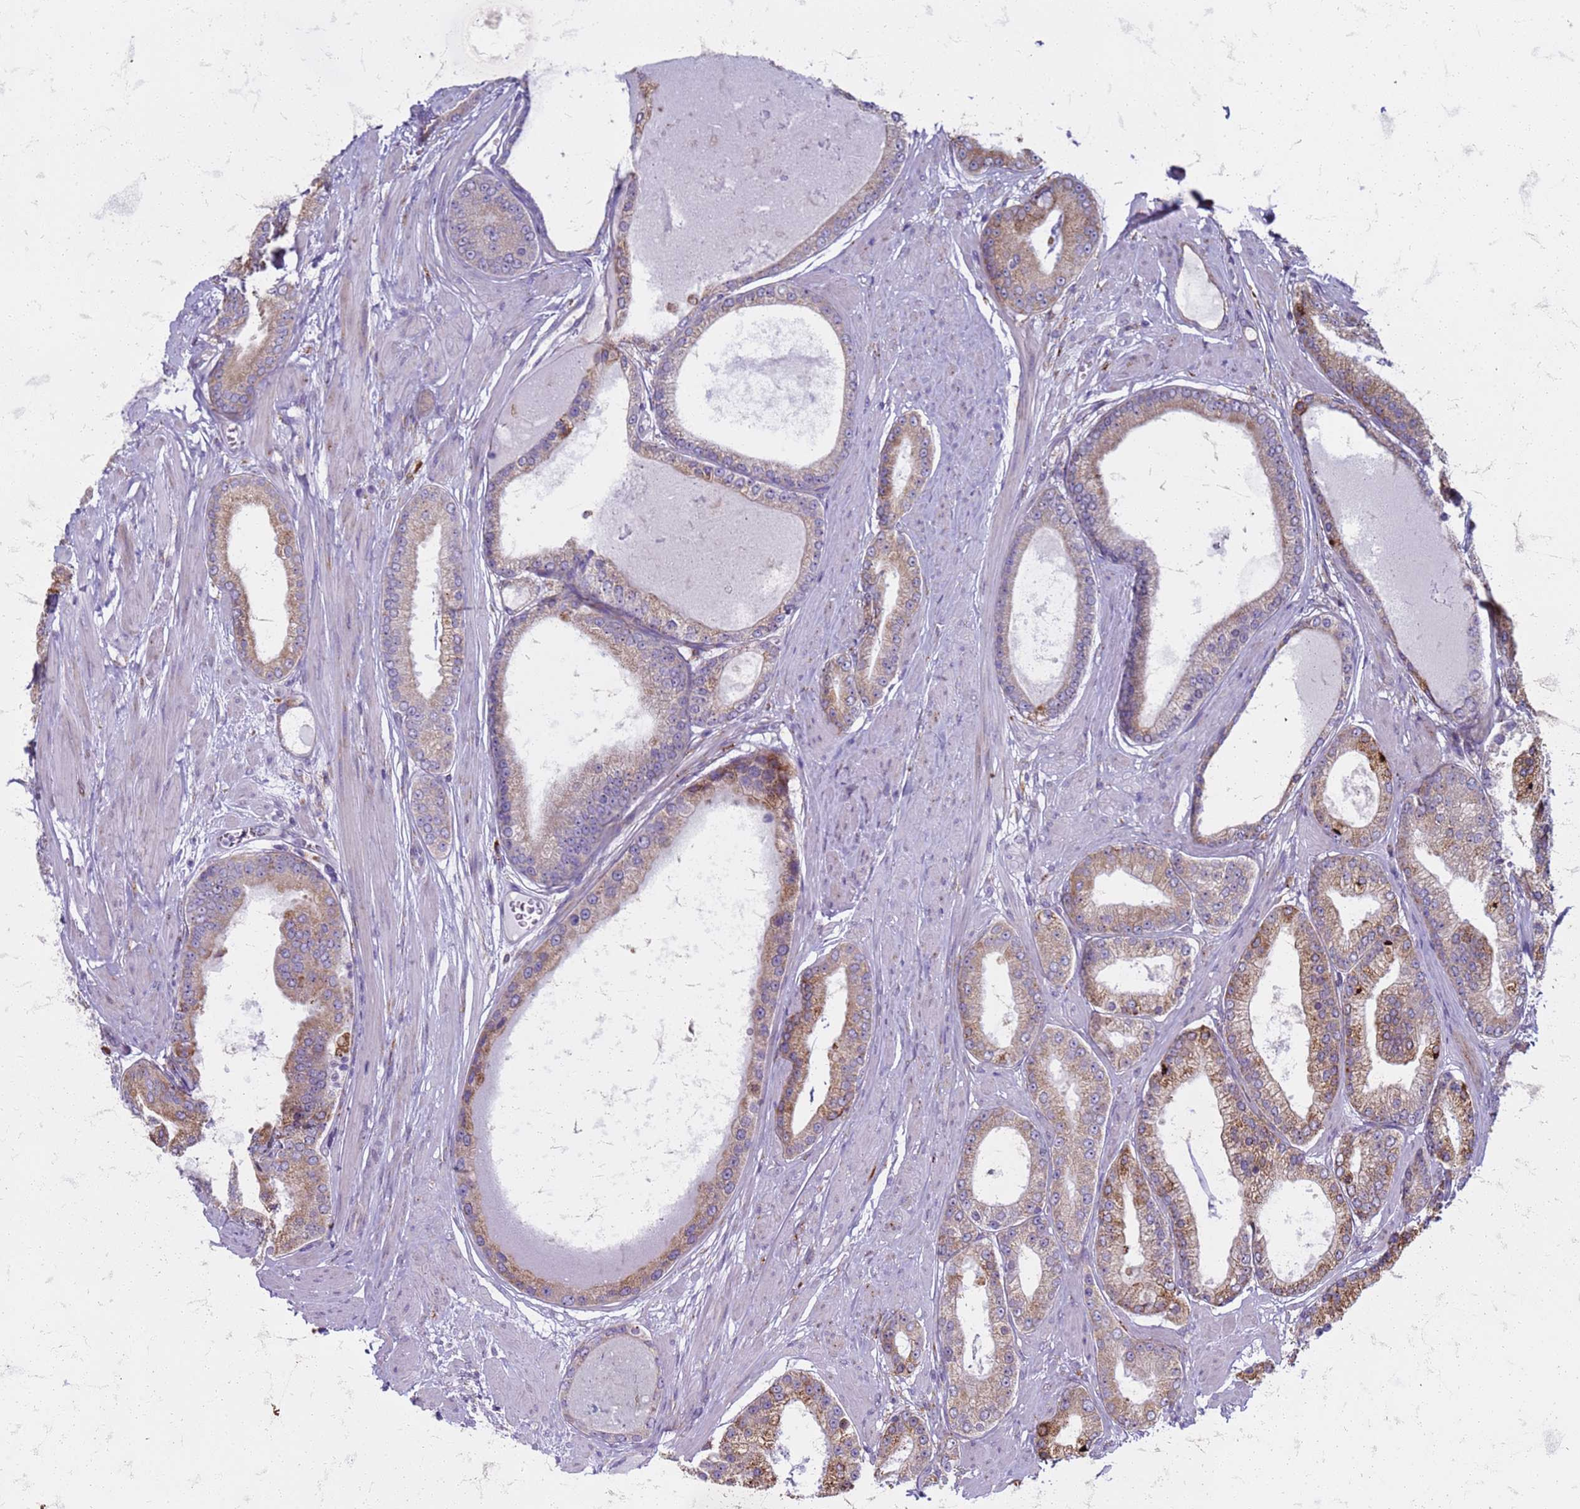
{"staining": {"intensity": "moderate", "quantity": "<25%", "location": "cytoplasmic/membranous"}, "tissue": "prostate cancer", "cell_type": "Tumor cells", "image_type": "cancer", "snomed": [{"axis": "morphology", "description": "Adenocarcinoma, High grade"}, {"axis": "topography", "description": "Prostate"}], "caption": "Human prostate high-grade adenocarcinoma stained for a protein (brown) reveals moderate cytoplasmic/membranous positive positivity in approximately <25% of tumor cells.", "gene": "PDK3", "patient": {"sex": "male", "age": 59}}